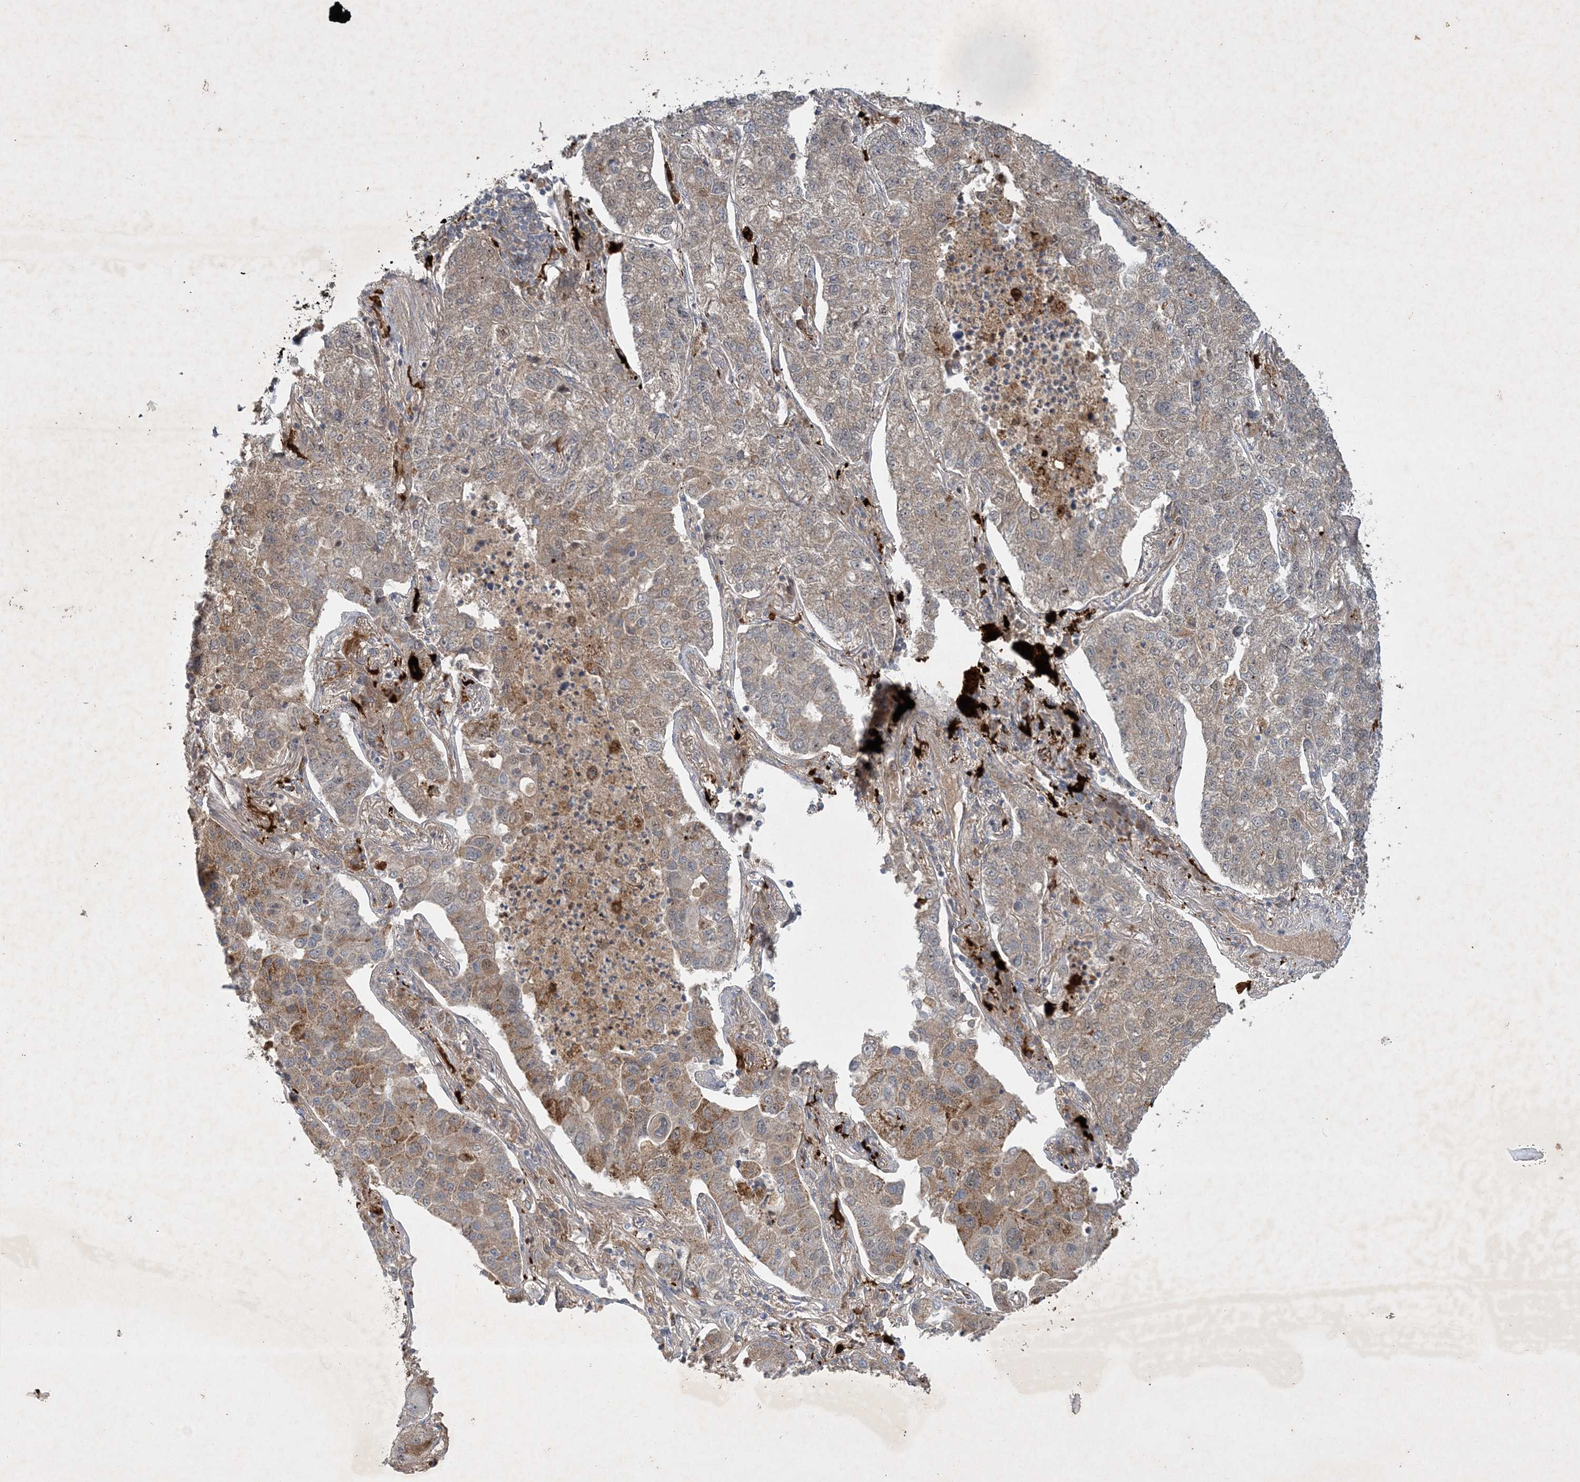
{"staining": {"intensity": "moderate", "quantity": "25%-75%", "location": "cytoplasmic/membranous"}, "tissue": "lung cancer", "cell_type": "Tumor cells", "image_type": "cancer", "snomed": [{"axis": "morphology", "description": "Adenocarcinoma, NOS"}, {"axis": "topography", "description": "Lung"}], "caption": "IHC staining of lung cancer, which demonstrates medium levels of moderate cytoplasmic/membranous expression in about 25%-75% of tumor cells indicating moderate cytoplasmic/membranous protein positivity. The staining was performed using DAB (3,3'-diaminobenzidine) (brown) for protein detection and nuclei were counterstained in hematoxylin (blue).", "gene": "THG1L", "patient": {"sex": "male", "age": 49}}